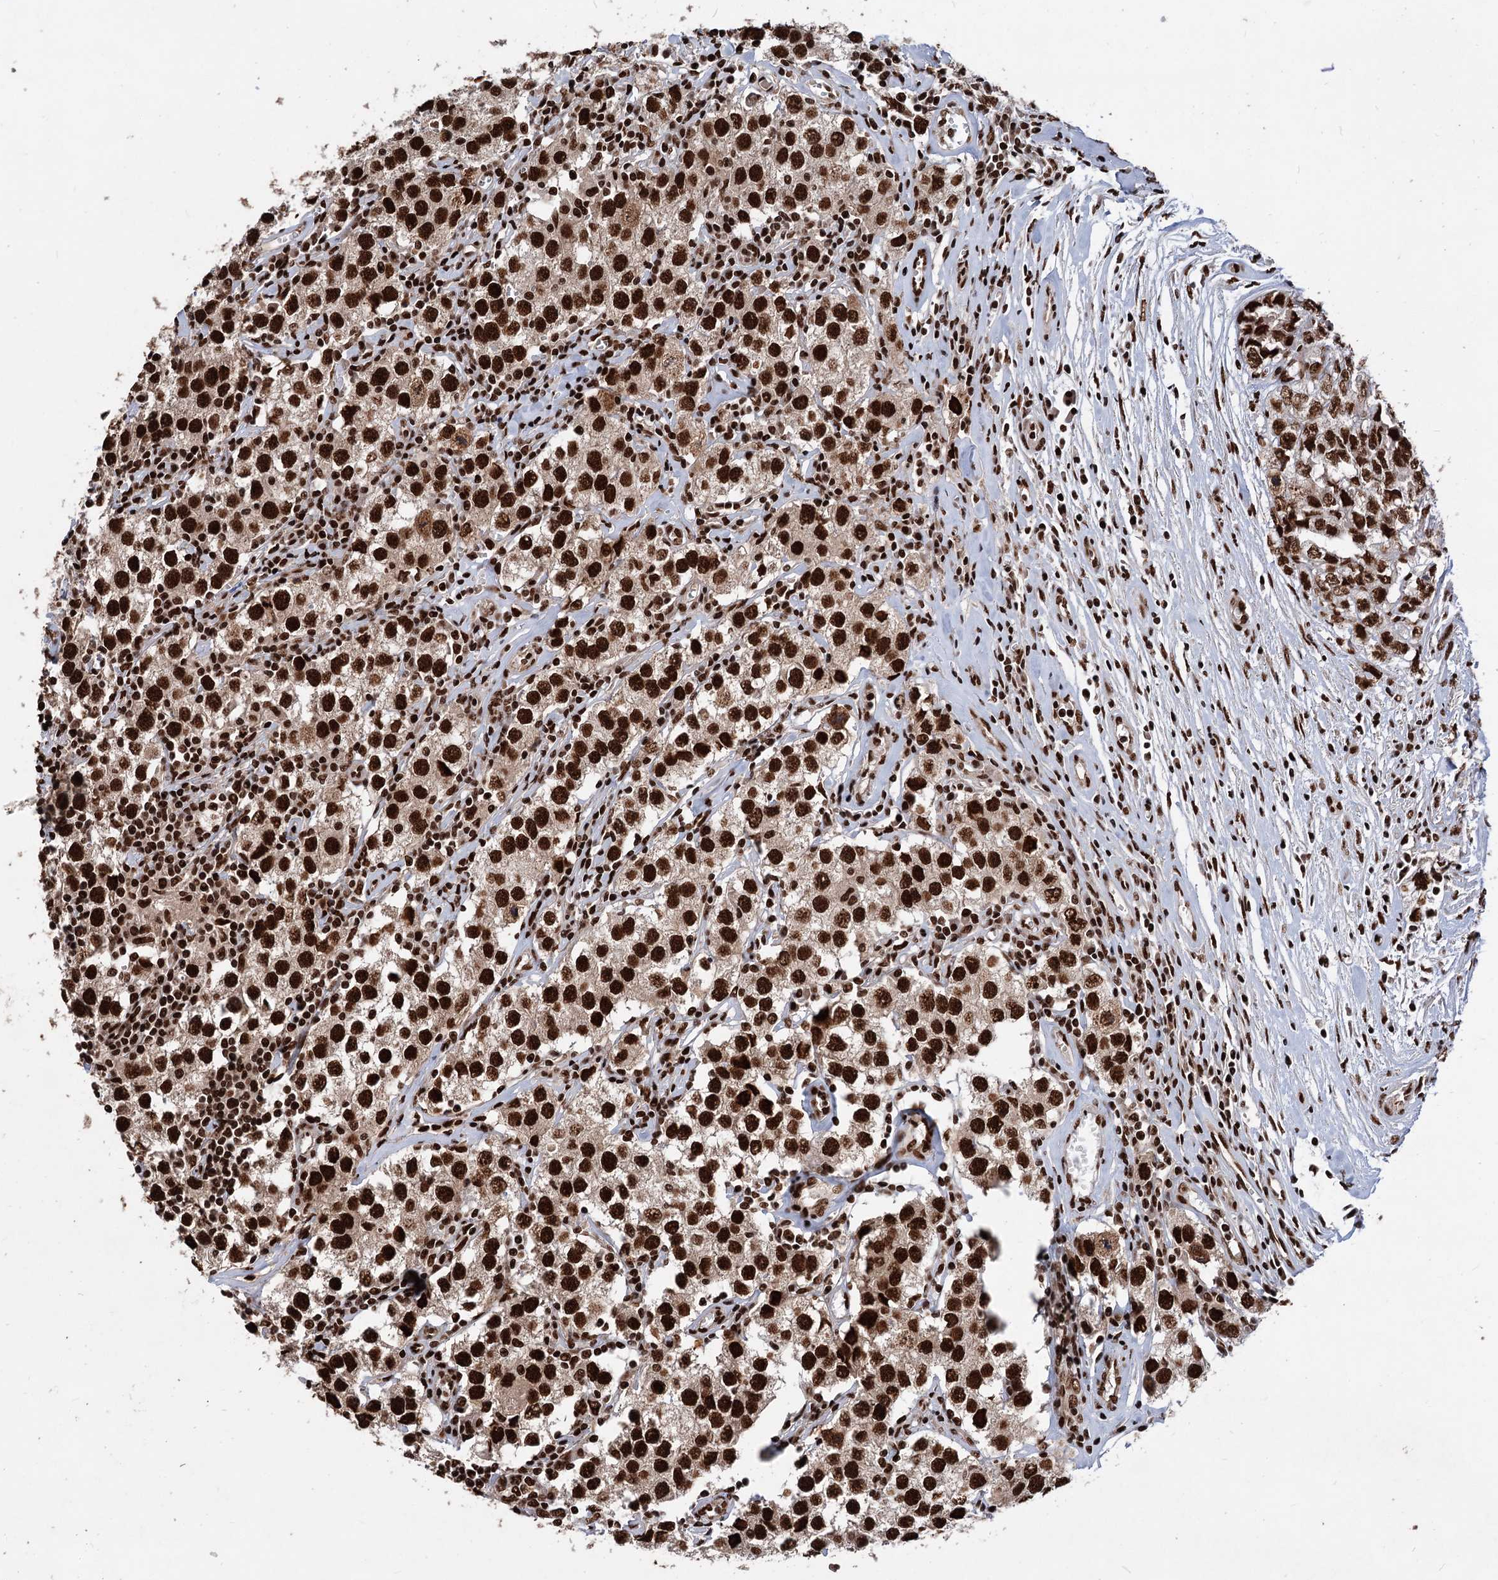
{"staining": {"intensity": "strong", "quantity": ">75%", "location": "nuclear"}, "tissue": "testis cancer", "cell_type": "Tumor cells", "image_type": "cancer", "snomed": [{"axis": "morphology", "description": "Seminoma, NOS"}, {"axis": "morphology", "description": "Carcinoma, Embryonal, NOS"}, {"axis": "topography", "description": "Testis"}], "caption": "This is an image of immunohistochemistry (IHC) staining of testis cancer (seminoma), which shows strong staining in the nuclear of tumor cells.", "gene": "MAML1", "patient": {"sex": "male", "age": 43}}